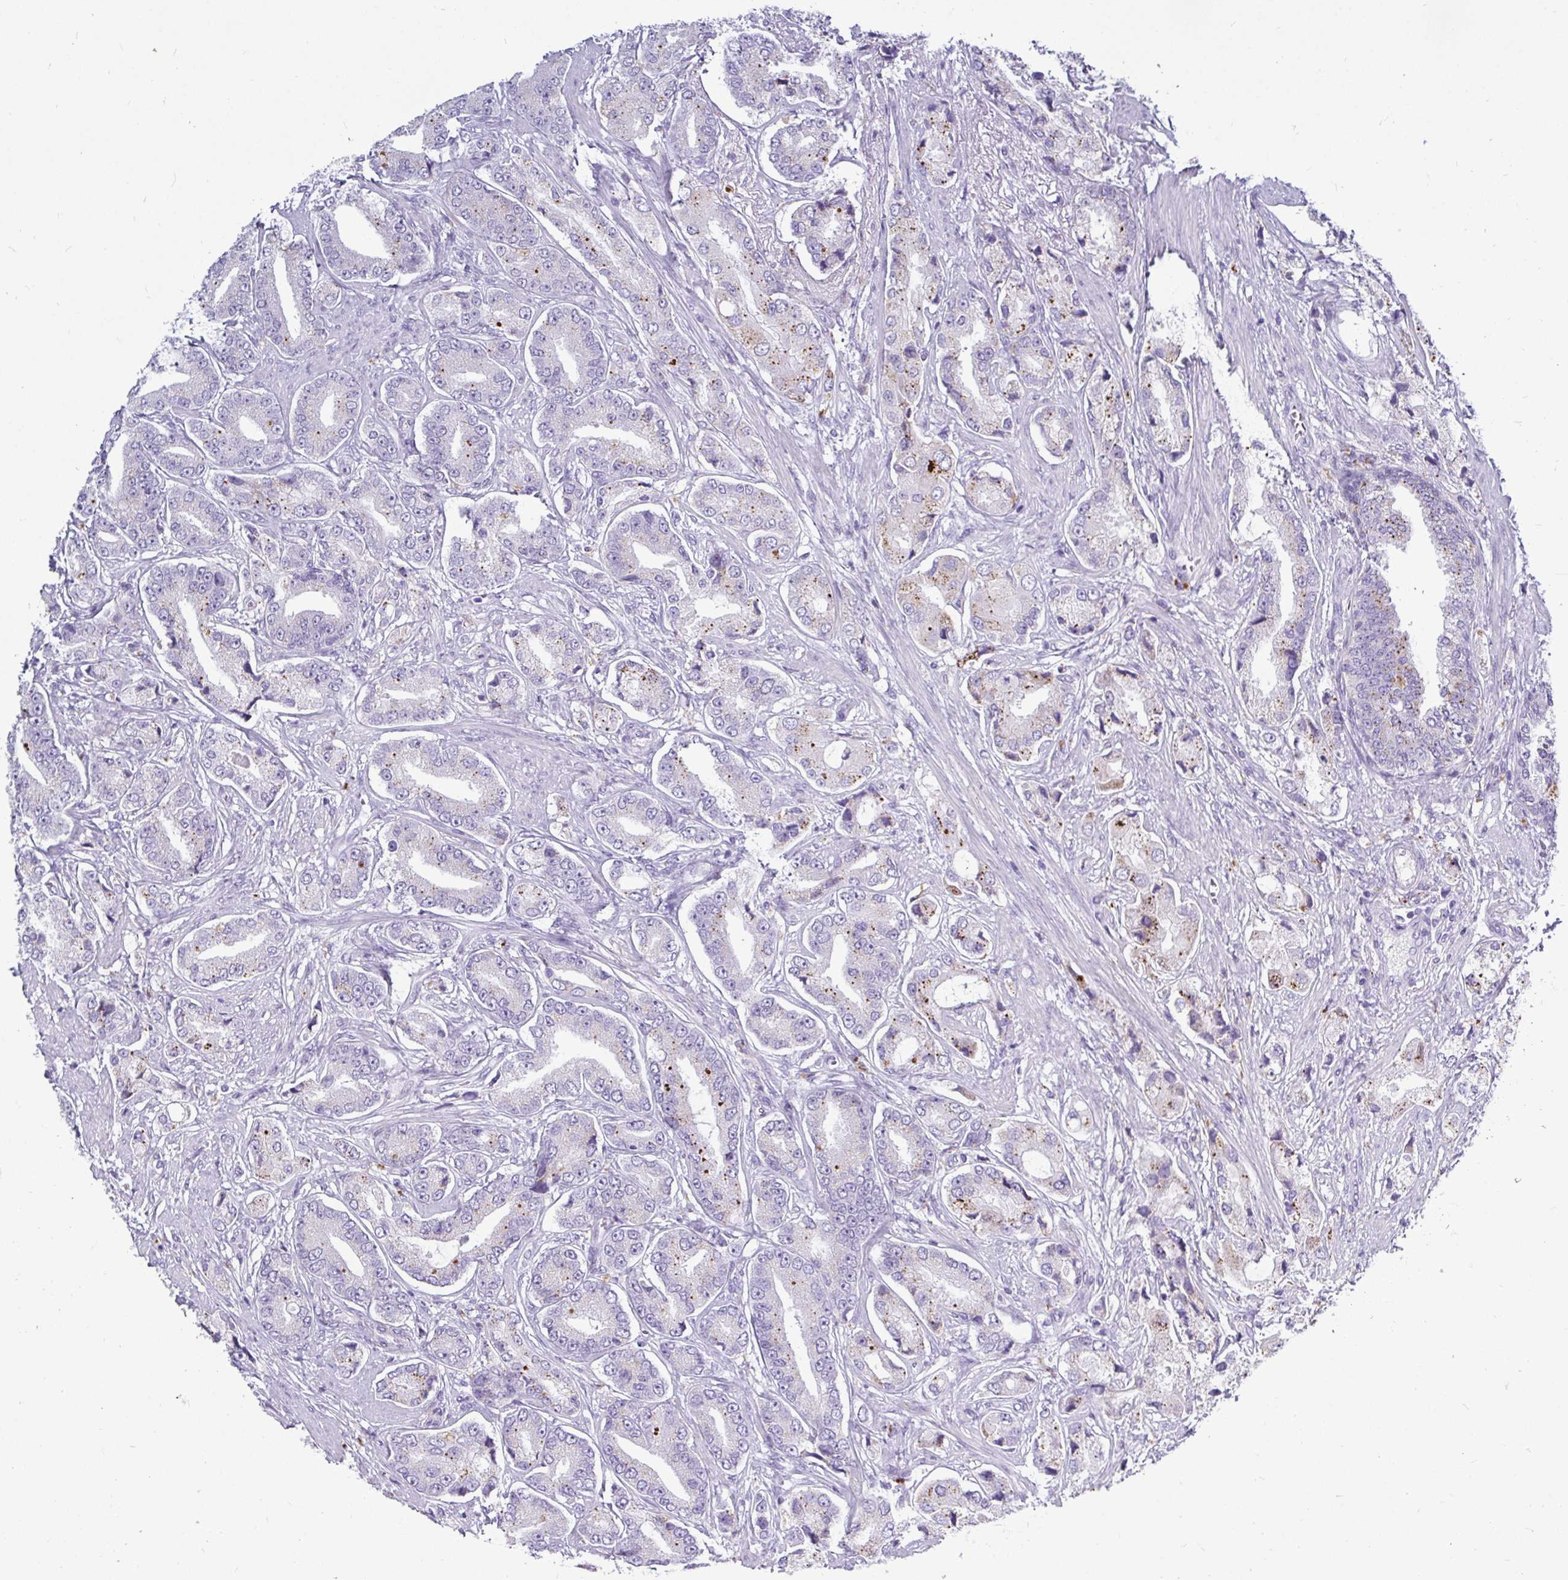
{"staining": {"intensity": "moderate", "quantity": "<25%", "location": "cytoplasmic/membranous"}, "tissue": "prostate cancer", "cell_type": "Tumor cells", "image_type": "cancer", "snomed": [{"axis": "morphology", "description": "Adenocarcinoma, High grade"}, {"axis": "topography", "description": "Prostate and seminal vesicle, NOS"}], "caption": "This photomicrograph exhibits adenocarcinoma (high-grade) (prostate) stained with IHC to label a protein in brown. The cytoplasmic/membranous of tumor cells show moderate positivity for the protein. Nuclei are counter-stained blue.", "gene": "CTSZ", "patient": {"sex": "male", "age": 61}}